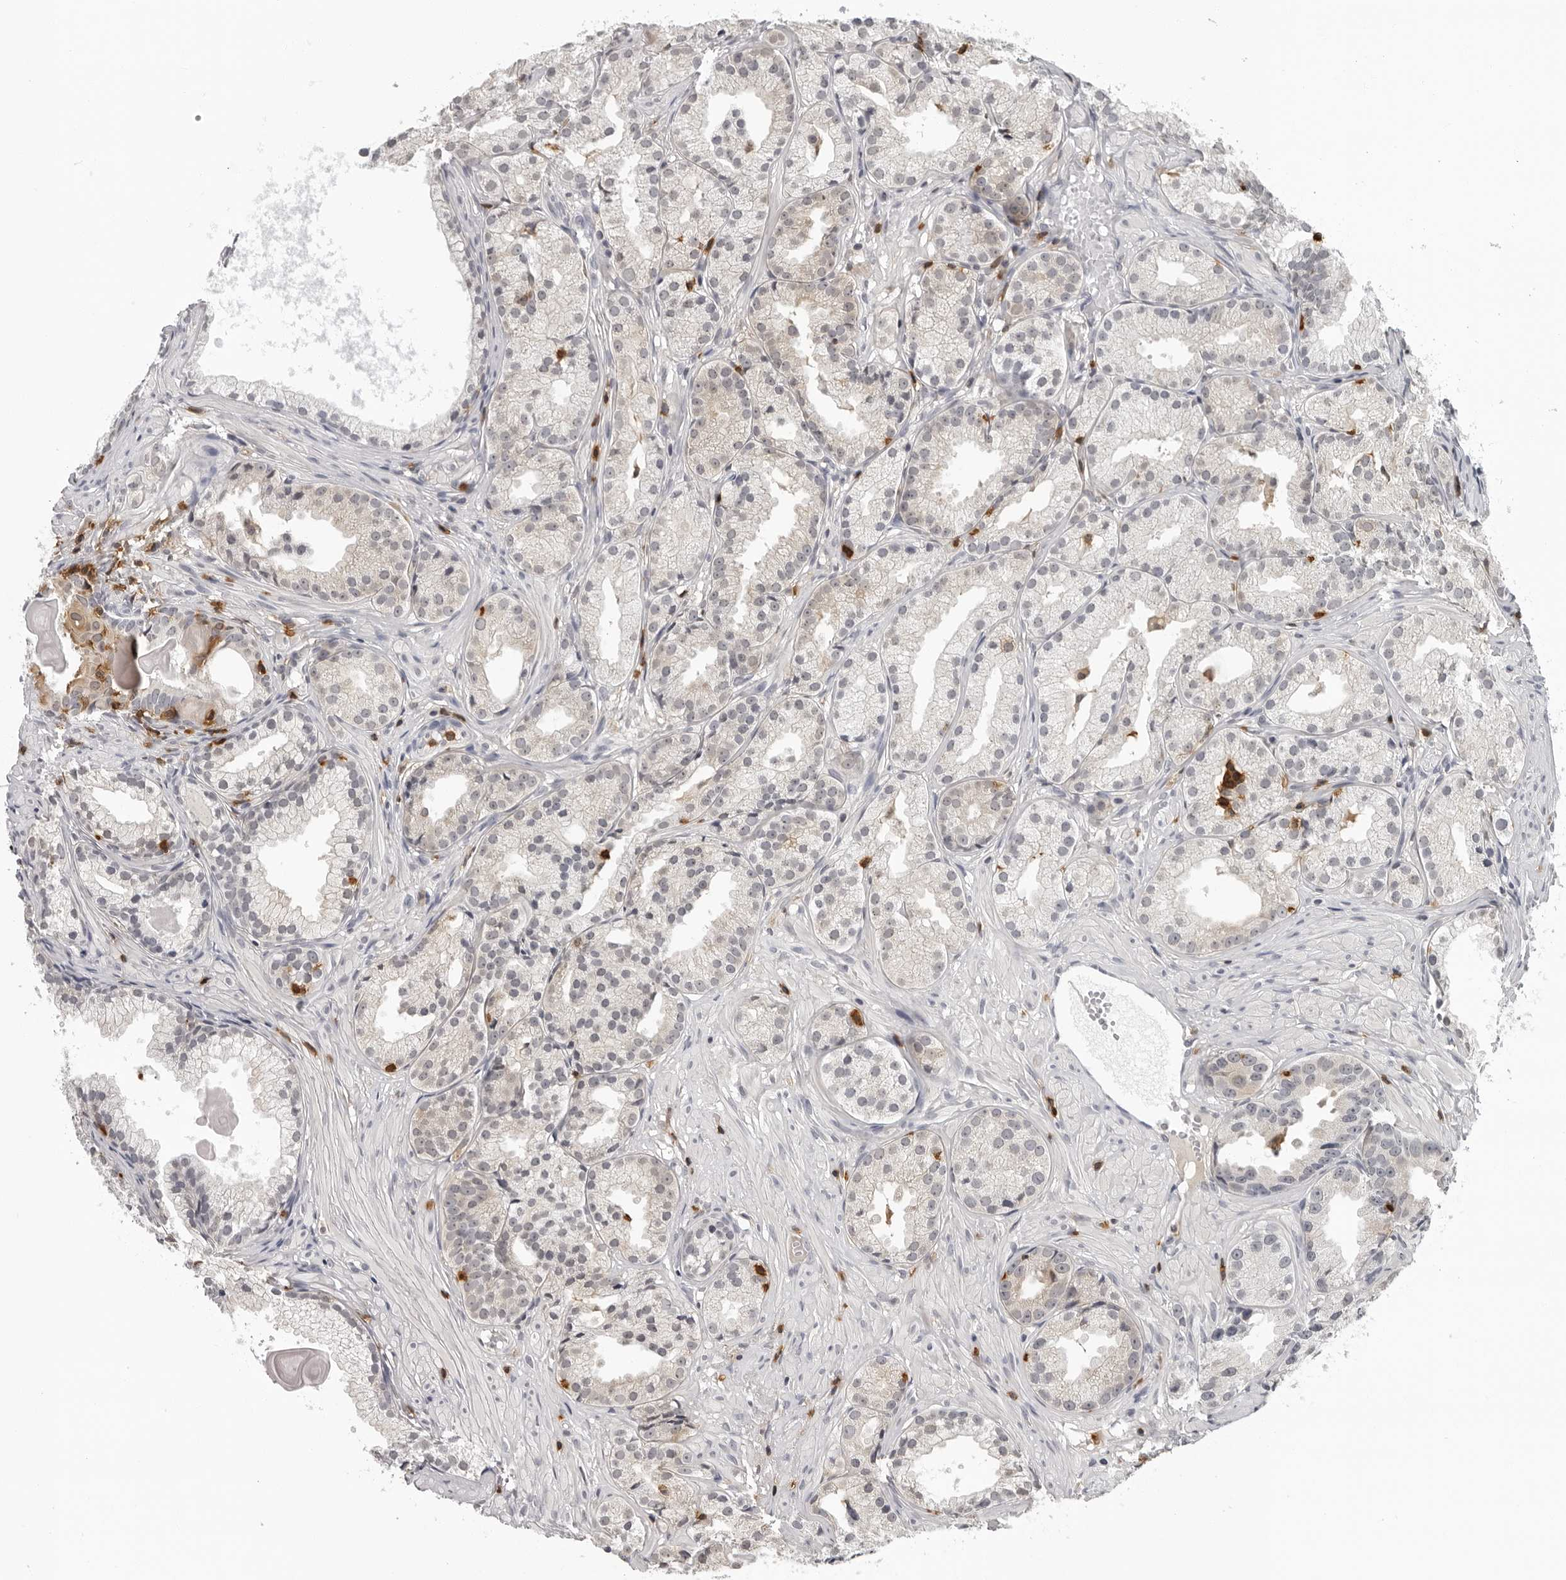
{"staining": {"intensity": "negative", "quantity": "none", "location": "none"}, "tissue": "prostate cancer", "cell_type": "Tumor cells", "image_type": "cancer", "snomed": [{"axis": "morphology", "description": "Adenocarcinoma, Low grade"}, {"axis": "topography", "description": "Prostate"}], "caption": "DAB immunohistochemical staining of prostate cancer demonstrates no significant positivity in tumor cells.", "gene": "HSPH1", "patient": {"sex": "male", "age": 88}}